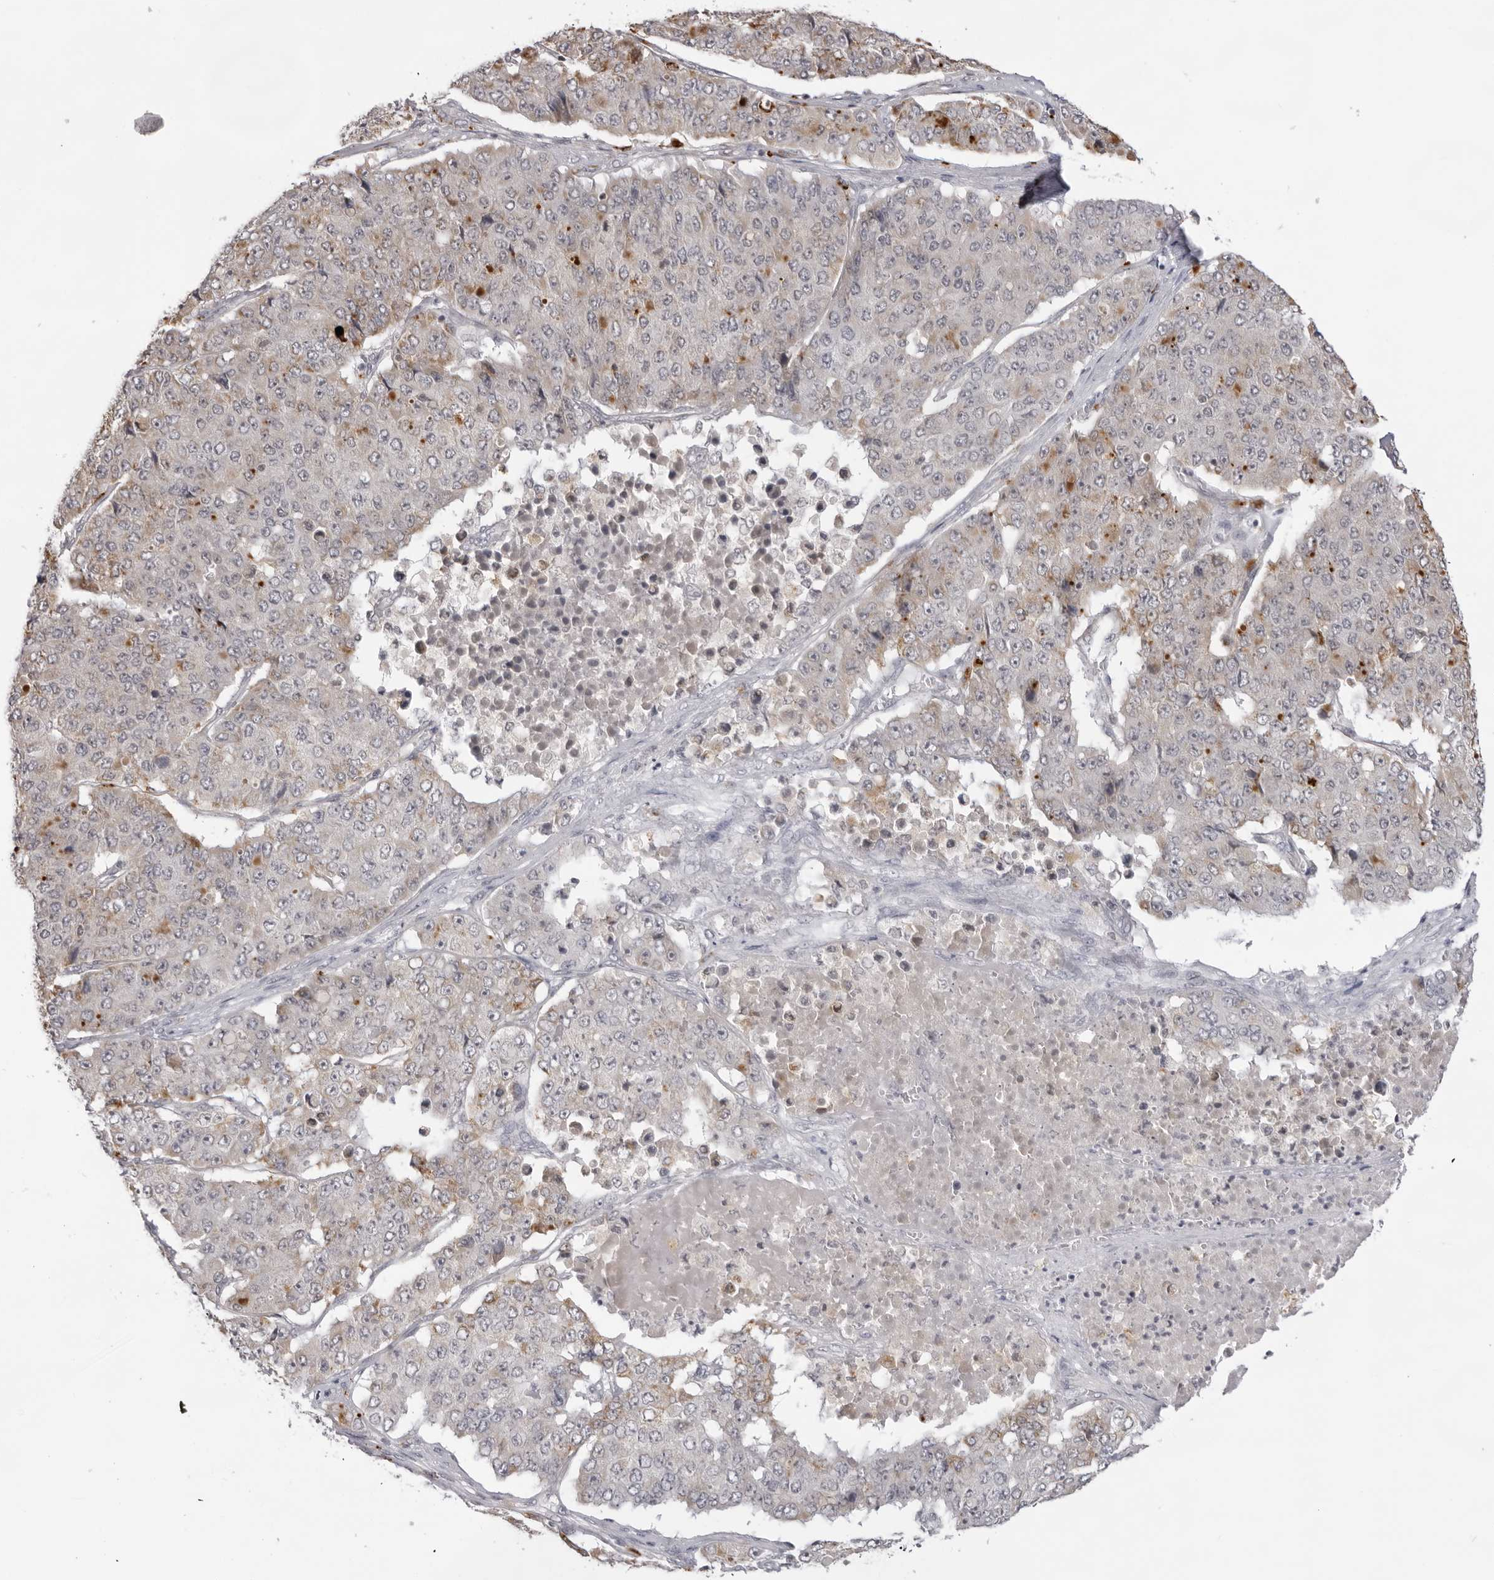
{"staining": {"intensity": "moderate", "quantity": "<25%", "location": "cytoplasmic/membranous"}, "tissue": "pancreatic cancer", "cell_type": "Tumor cells", "image_type": "cancer", "snomed": [{"axis": "morphology", "description": "Adenocarcinoma, NOS"}, {"axis": "topography", "description": "Pancreas"}], "caption": "IHC histopathology image of neoplastic tissue: pancreatic cancer stained using IHC reveals low levels of moderate protein expression localized specifically in the cytoplasmic/membranous of tumor cells, appearing as a cytoplasmic/membranous brown color.", "gene": "ACP6", "patient": {"sex": "male", "age": 50}}